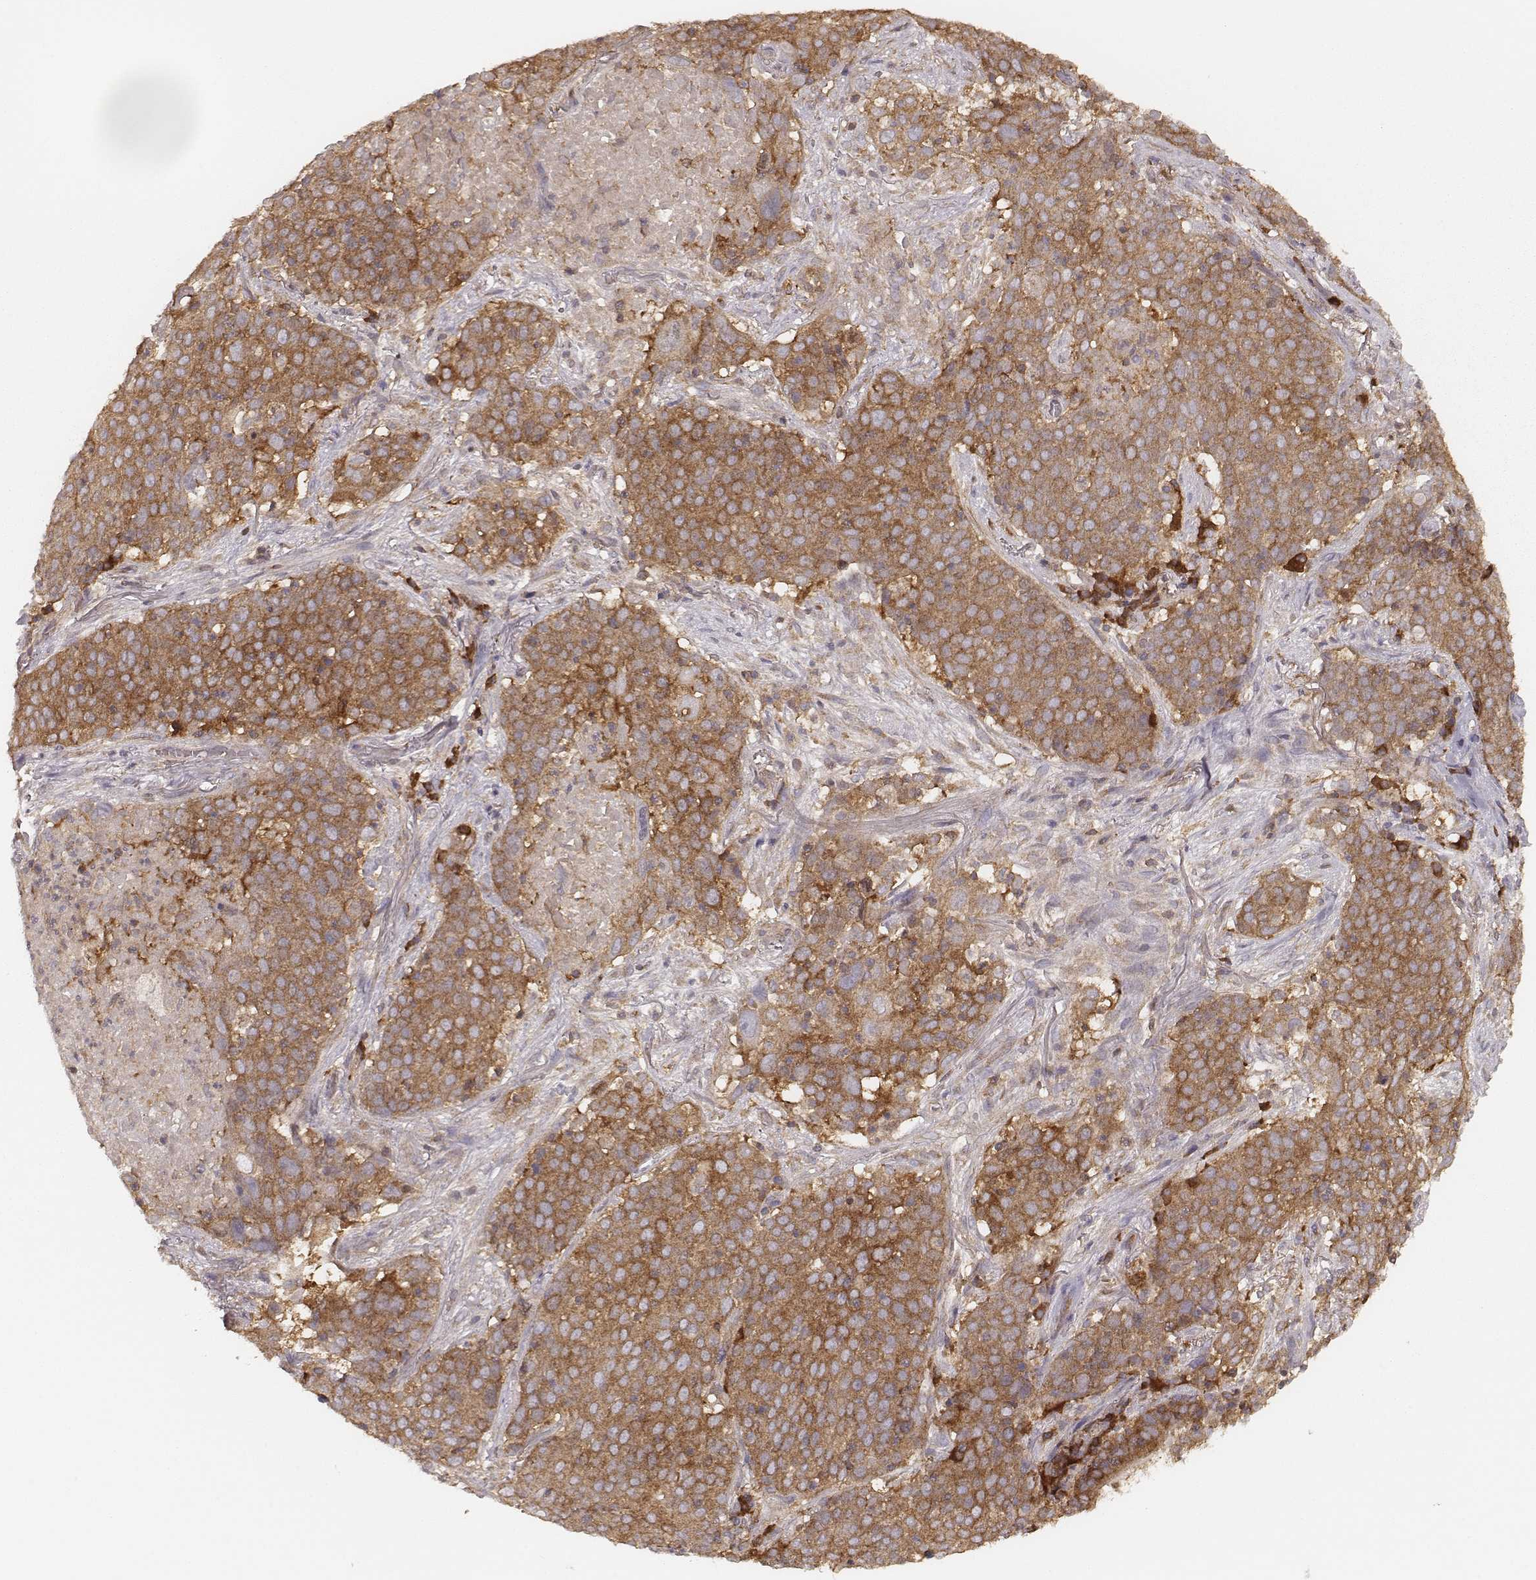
{"staining": {"intensity": "strong", "quantity": ">75%", "location": "cytoplasmic/membranous"}, "tissue": "lung cancer", "cell_type": "Tumor cells", "image_type": "cancer", "snomed": [{"axis": "morphology", "description": "Squamous cell carcinoma, NOS"}, {"axis": "topography", "description": "Lung"}], "caption": "A micrograph showing strong cytoplasmic/membranous expression in about >75% of tumor cells in lung squamous cell carcinoma, as visualized by brown immunohistochemical staining.", "gene": "CARS1", "patient": {"sex": "male", "age": 82}}